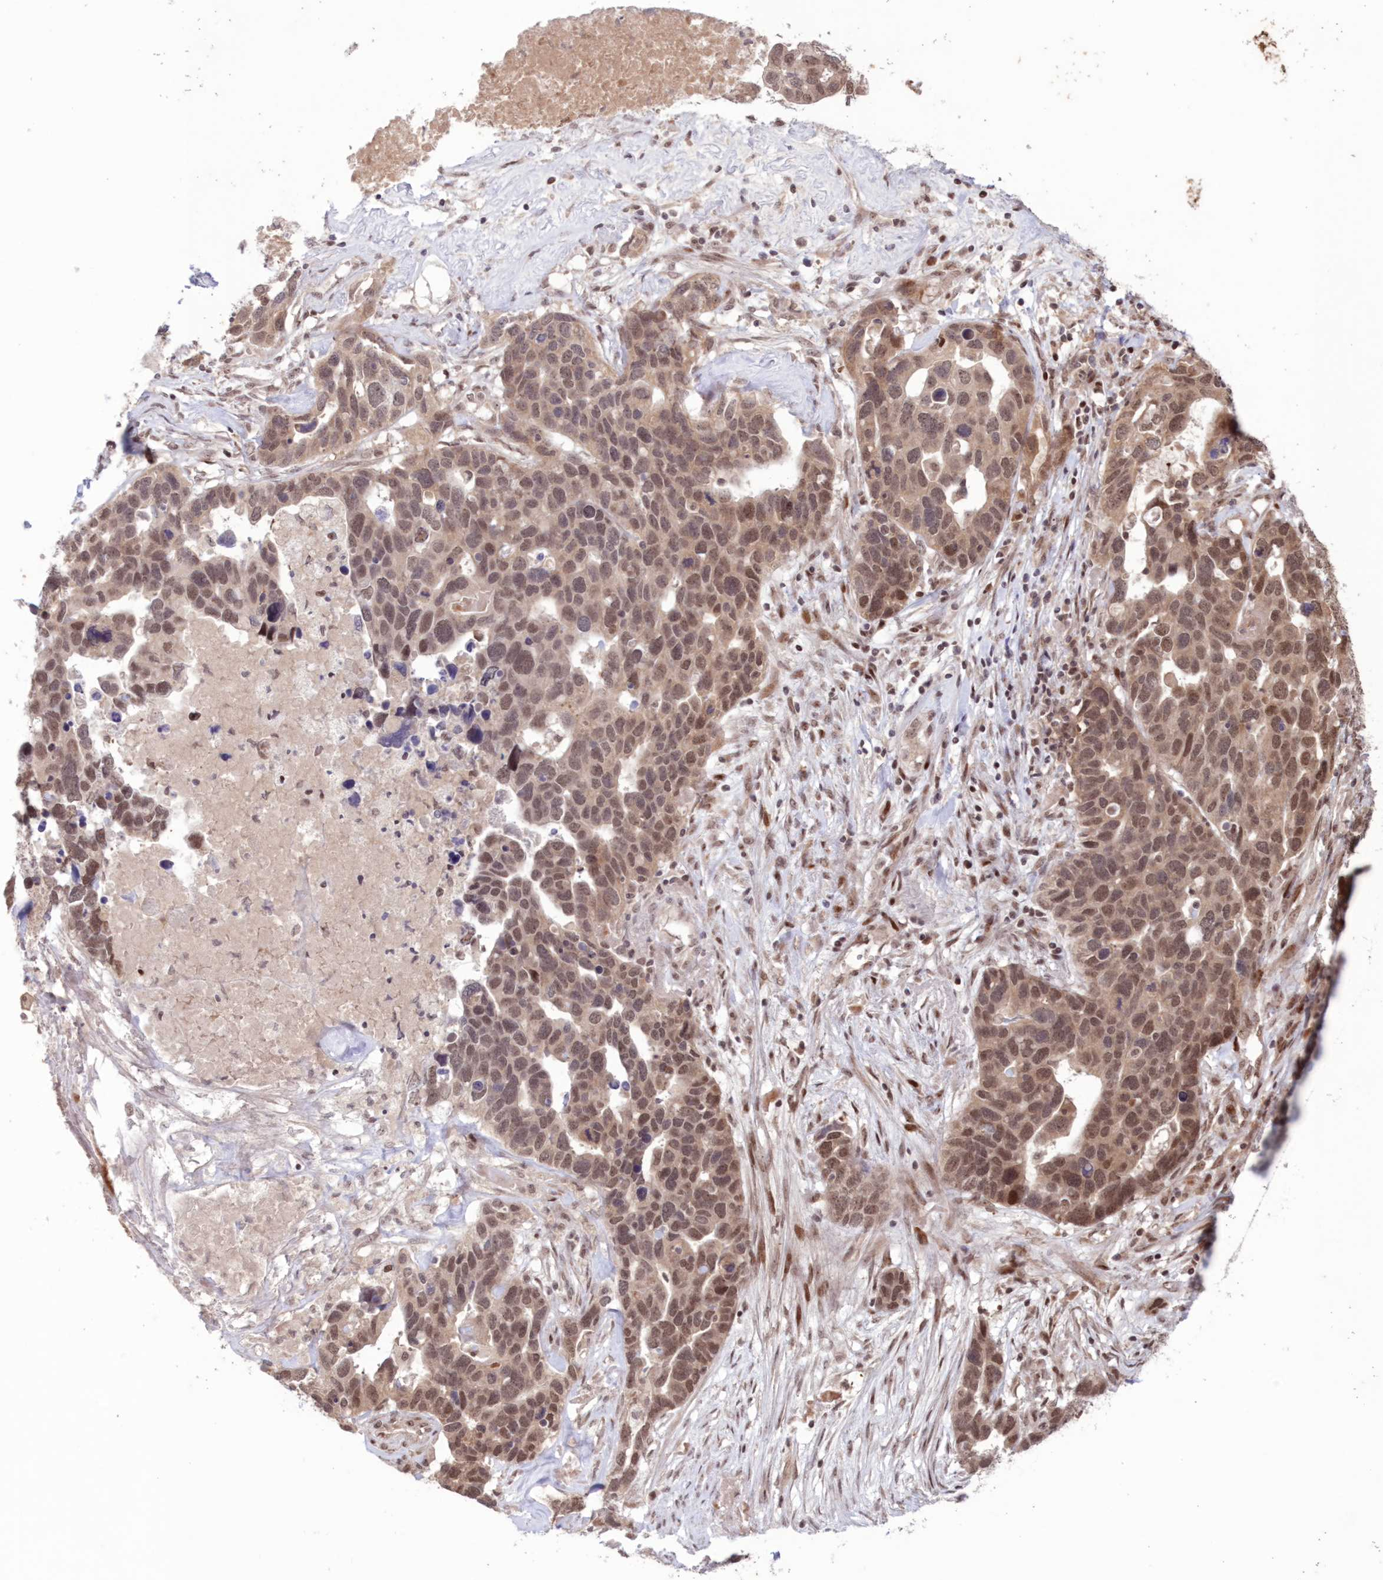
{"staining": {"intensity": "moderate", "quantity": ">75%", "location": "nuclear"}, "tissue": "ovarian cancer", "cell_type": "Tumor cells", "image_type": "cancer", "snomed": [{"axis": "morphology", "description": "Cystadenocarcinoma, serous, NOS"}, {"axis": "topography", "description": "Ovary"}], "caption": "Protein expression by immunohistochemistry exhibits moderate nuclear expression in approximately >75% of tumor cells in ovarian serous cystadenocarcinoma. Nuclei are stained in blue.", "gene": "NOA1", "patient": {"sex": "female", "age": 54}}